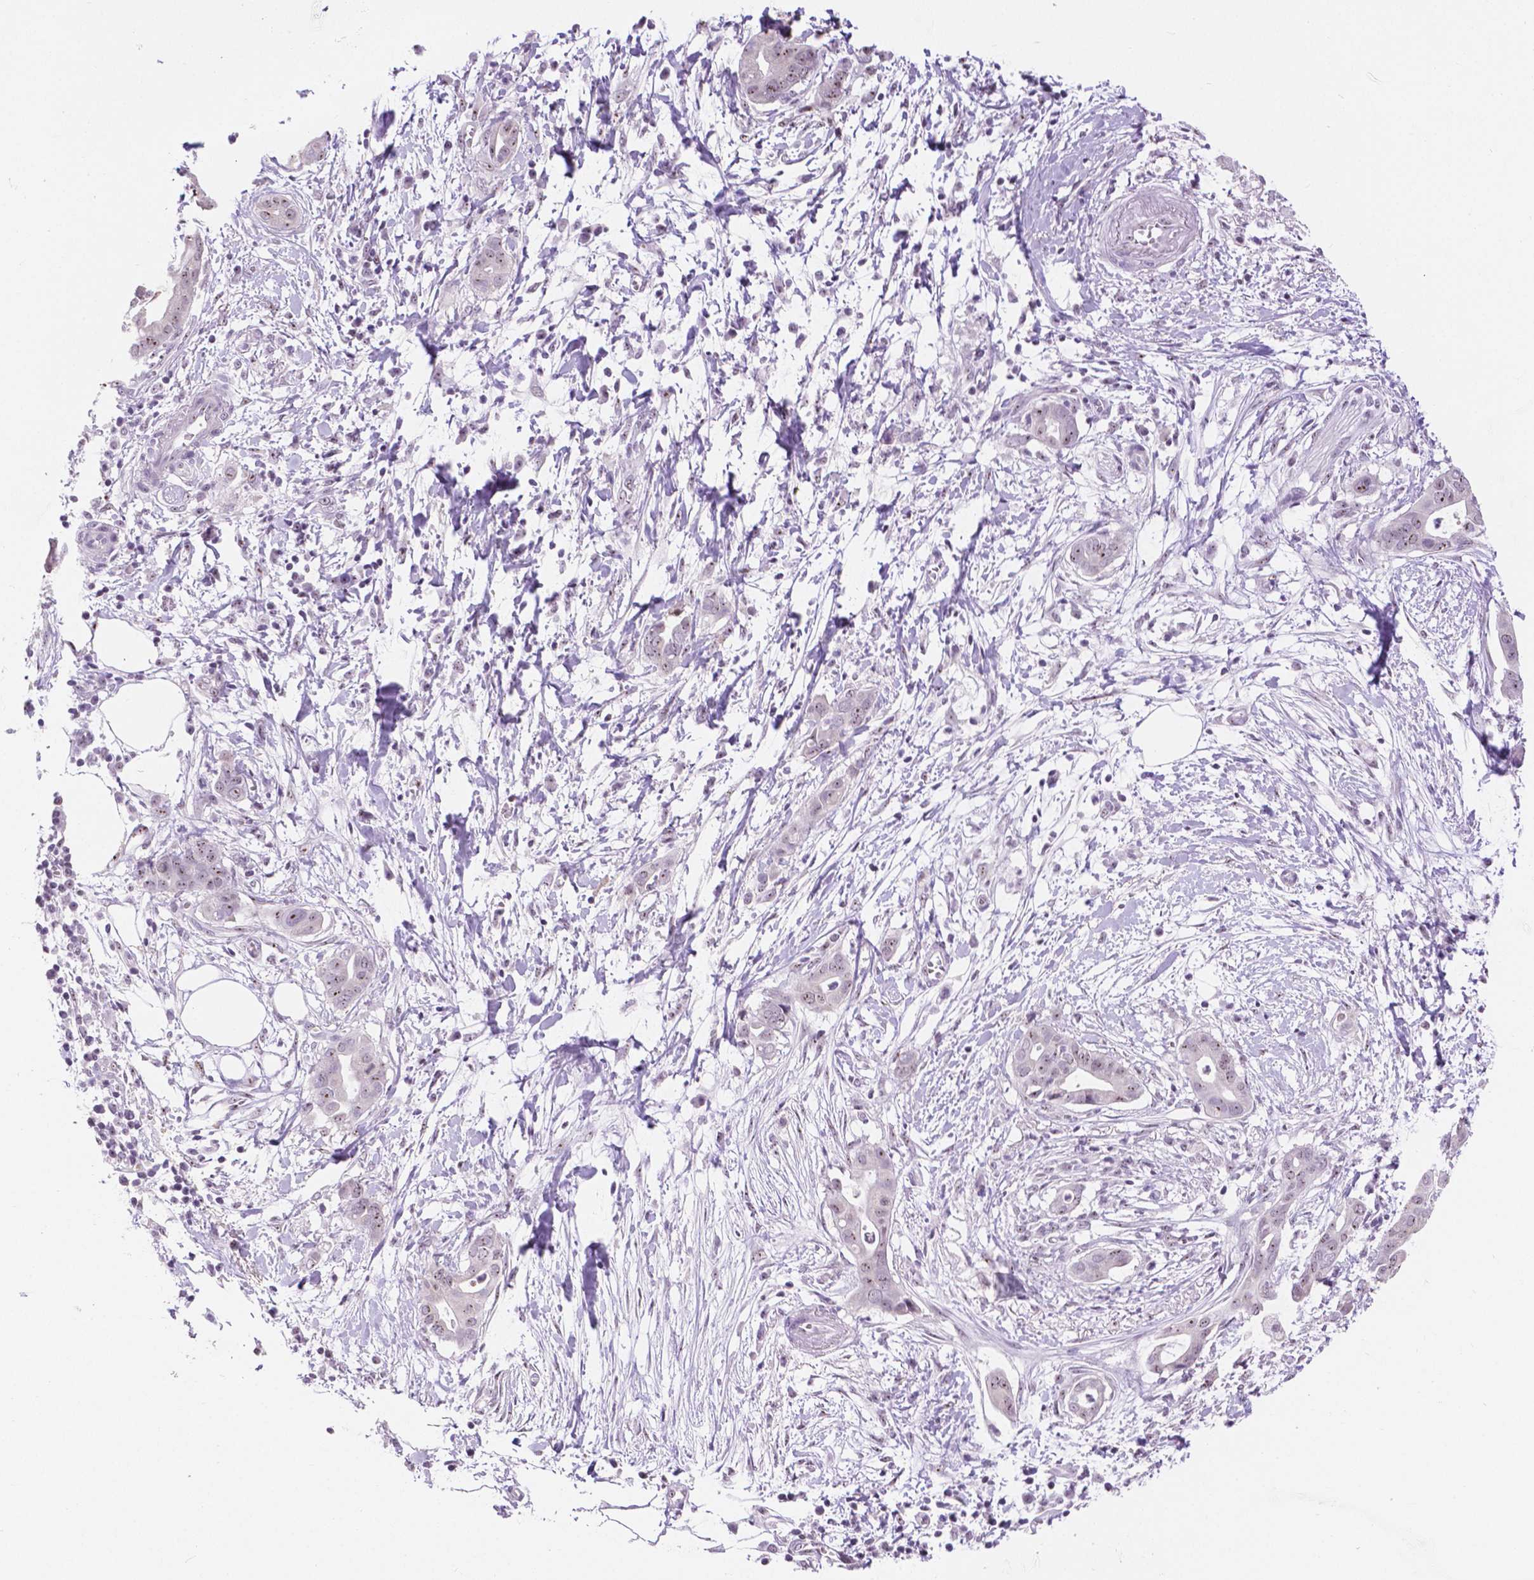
{"staining": {"intensity": "weak", "quantity": "25%-75%", "location": "nuclear"}, "tissue": "pancreatic cancer", "cell_type": "Tumor cells", "image_type": "cancer", "snomed": [{"axis": "morphology", "description": "Adenocarcinoma, NOS"}, {"axis": "topography", "description": "Pancreas"}], "caption": "IHC of human pancreatic adenocarcinoma reveals low levels of weak nuclear staining in approximately 25%-75% of tumor cells. Using DAB (3,3'-diaminobenzidine) (brown) and hematoxylin (blue) stains, captured at high magnification using brightfield microscopy.", "gene": "NHP2", "patient": {"sex": "male", "age": 61}}